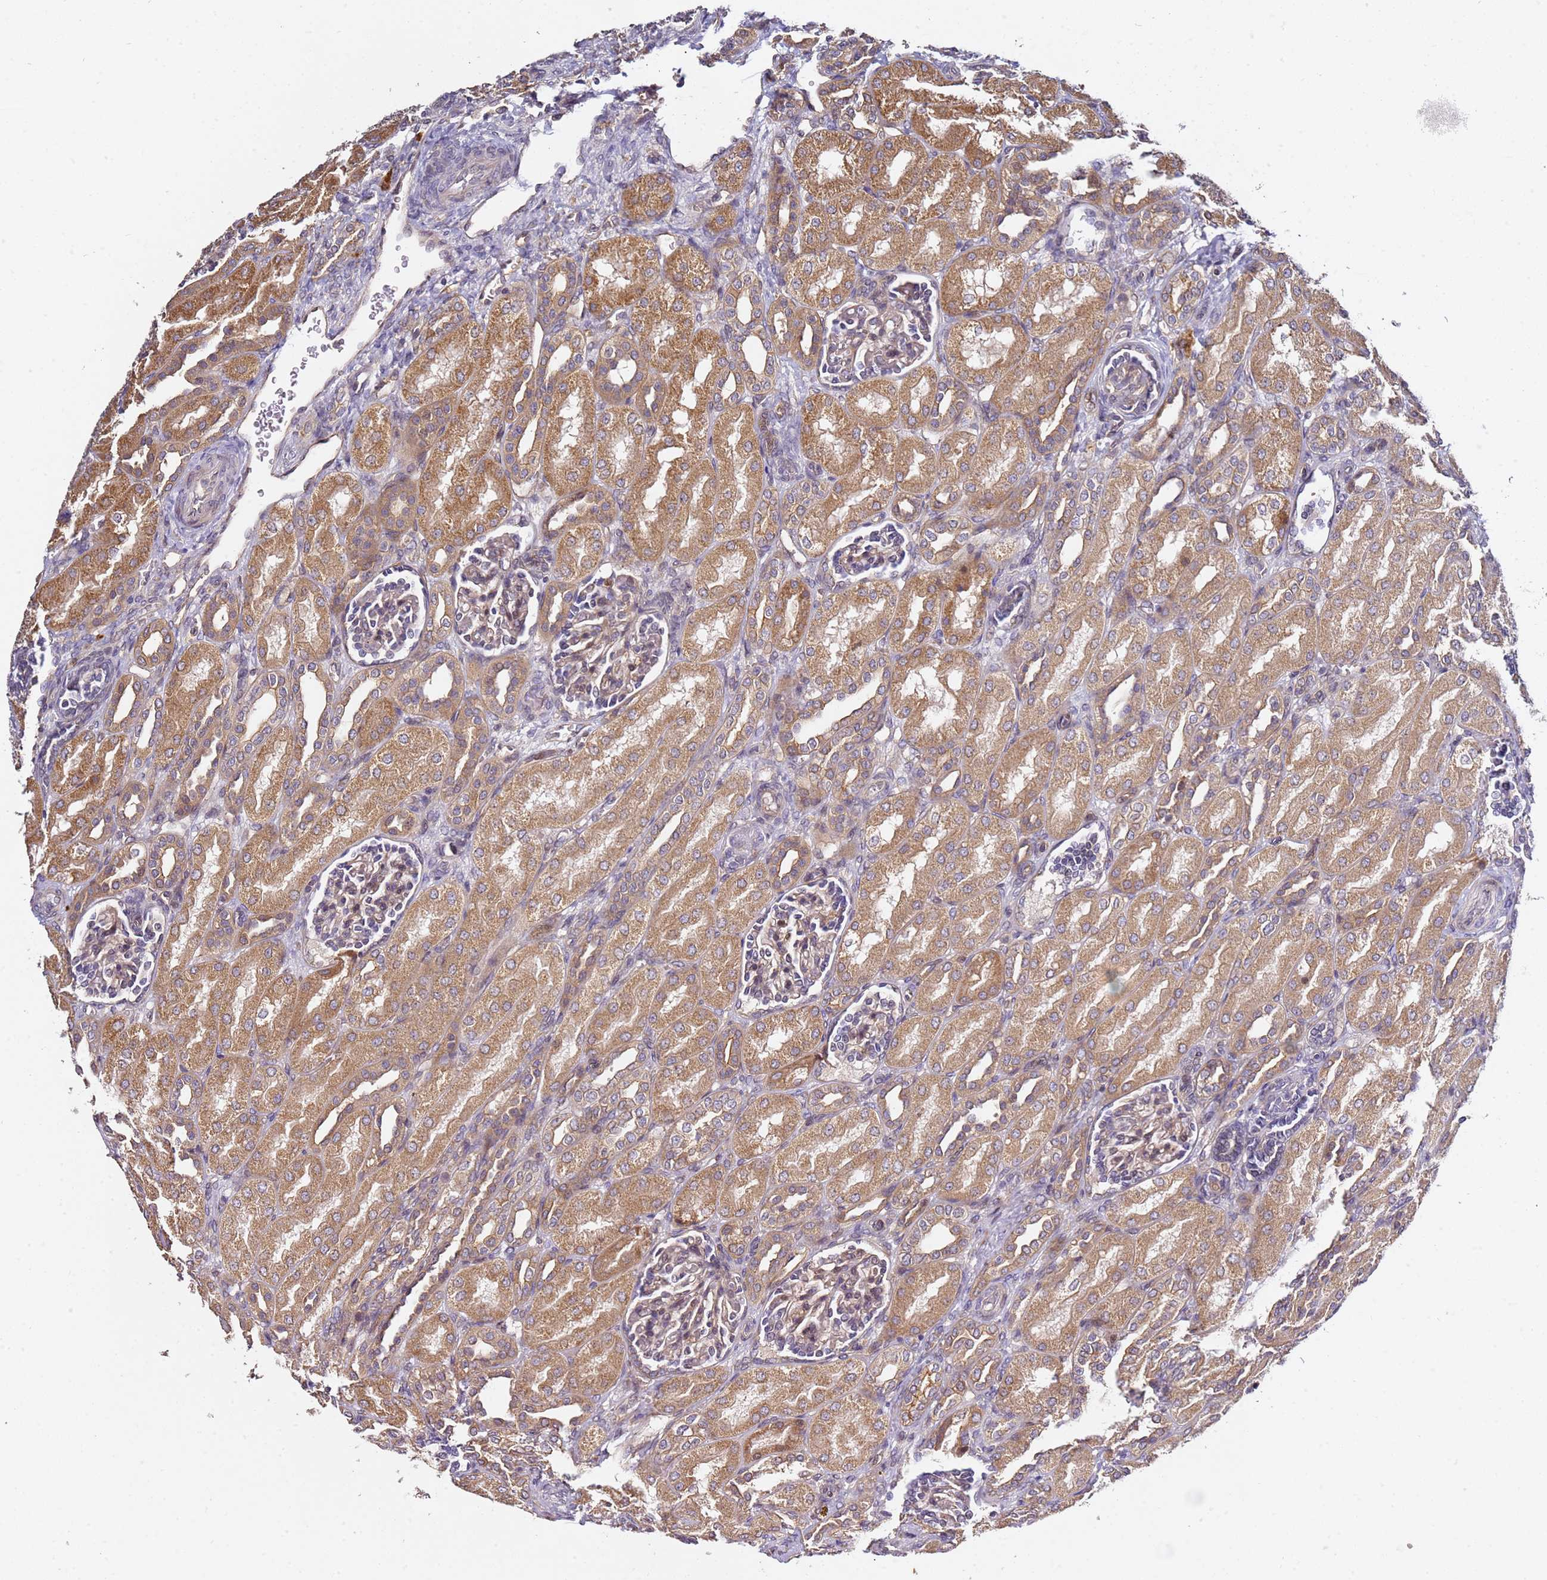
{"staining": {"intensity": "weak", "quantity": "<25%", "location": "cytoplasmic/membranous"}, "tissue": "kidney", "cell_type": "Cells in glomeruli", "image_type": "normal", "snomed": [{"axis": "morphology", "description": "Normal tissue, NOS"}, {"axis": "morphology", "description": "Neoplasm, malignant, NOS"}, {"axis": "topography", "description": "Kidney"}], "caption": "DAB immunohistochemical staining of benign human kidney reveals no significant staining in cells in glomeruli. The staining was performed using DAB (3,3'-diaminobenzidine) to visualize the protein expression in brown, while the nuclei were stained in blue with hematoxylin (Magnification: 20x).", "gene": "OSBPL2", "patient": {"sex": "female", "age": 1}}